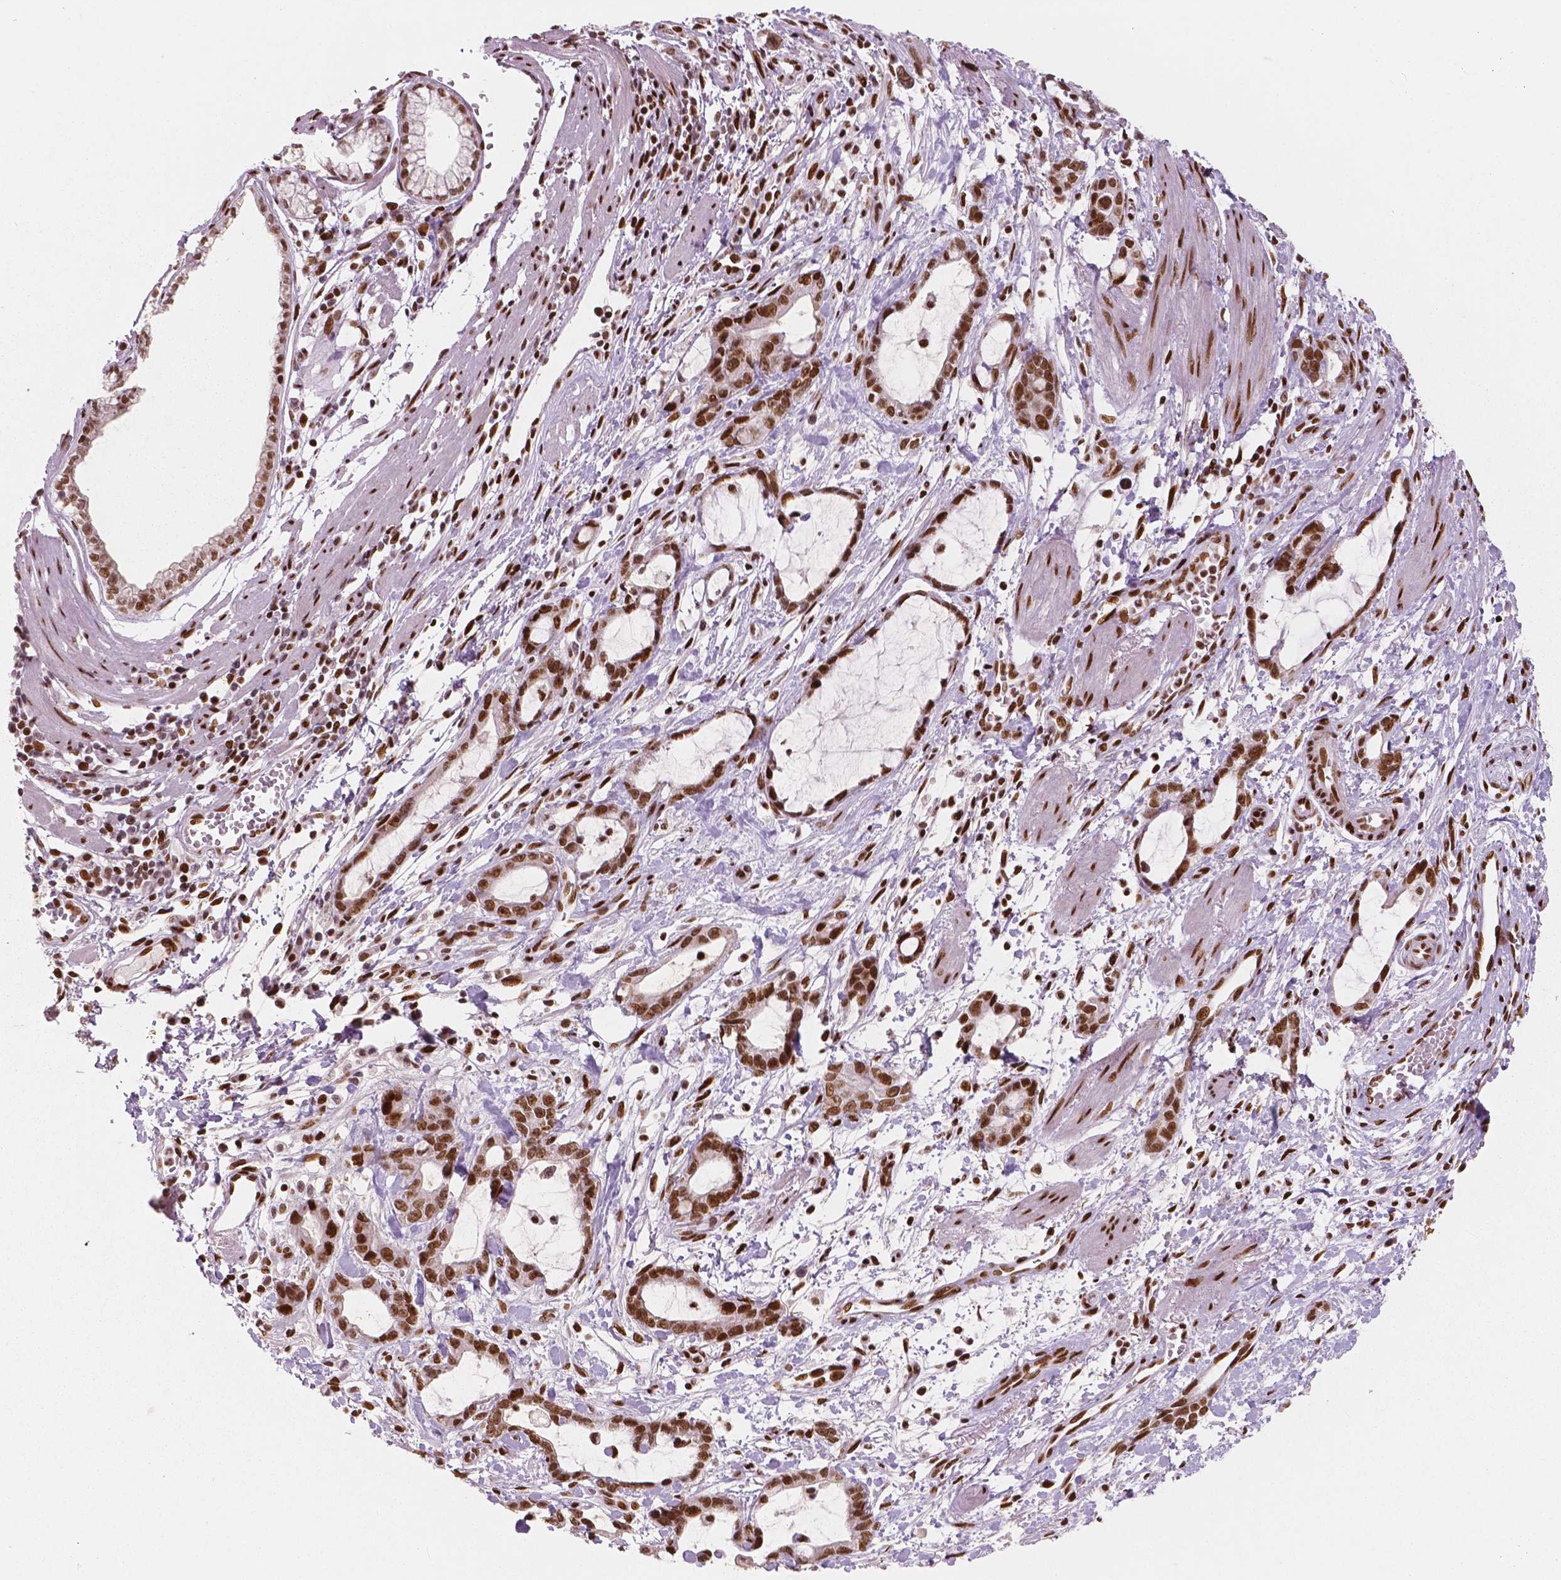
{"staining": {"intensity": "strong", "quantity": ">75%", "location": "nuclear"}, "tissue": "stomach cancer", "cell_type": "Tumor cells", "image_type": "cancer", "snomed": [{"axis": "morphology", "description": "Adenocarcinoma, NOS"}, {"axis": "topography", "description": "Stomach"}], "caption": "About >75% of tumor cells in stomach cancer (adenocarcinoma) show strong nuclear protein staining as visualized by brown immunohistochemical staining.", "gene": "BRD4", "patient": {"sex": "male", "age": 55}}